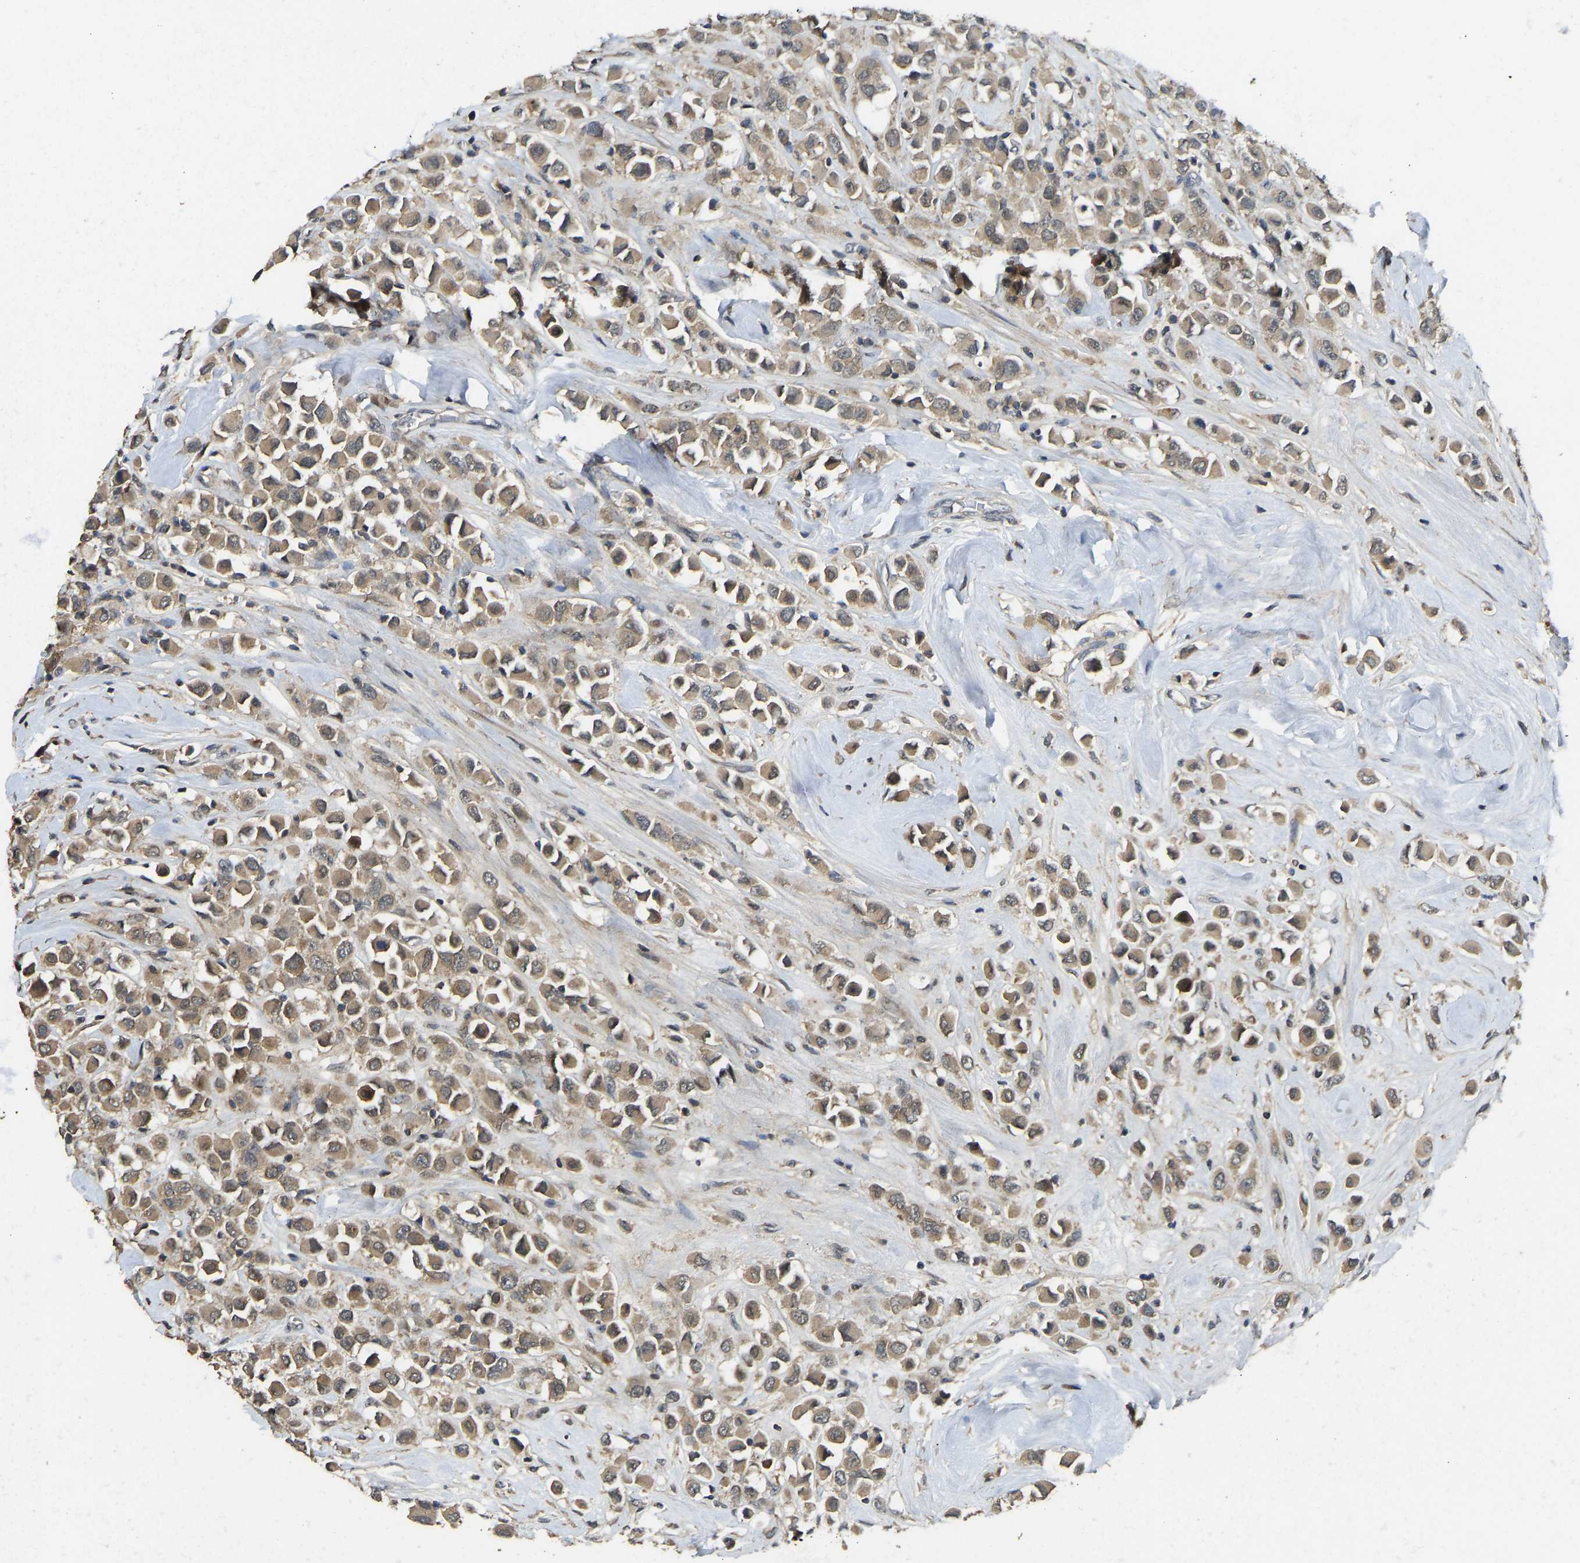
{"staining": {"intensity": "moderate", "quantity": ">75%", "location": "cytoplasmic/membranous"}, "tissue": "breast cancer", "cell_type": "Tumor cells", "image_type": "cancer", "snomed": [{"axis": "morphology", "description": "Duct carcinoma"}, {"axis": "topography", "description": "Breast"}], "caption": "The micrograph shows immunohistochemical staining of breast intraductal carcinoma. There is moderate cytoplasmic/membranous expression is identified in approximately >75% of tumor cells.", "gene": "NDRG3", "patient": {"sex": "female", "age": 61}}